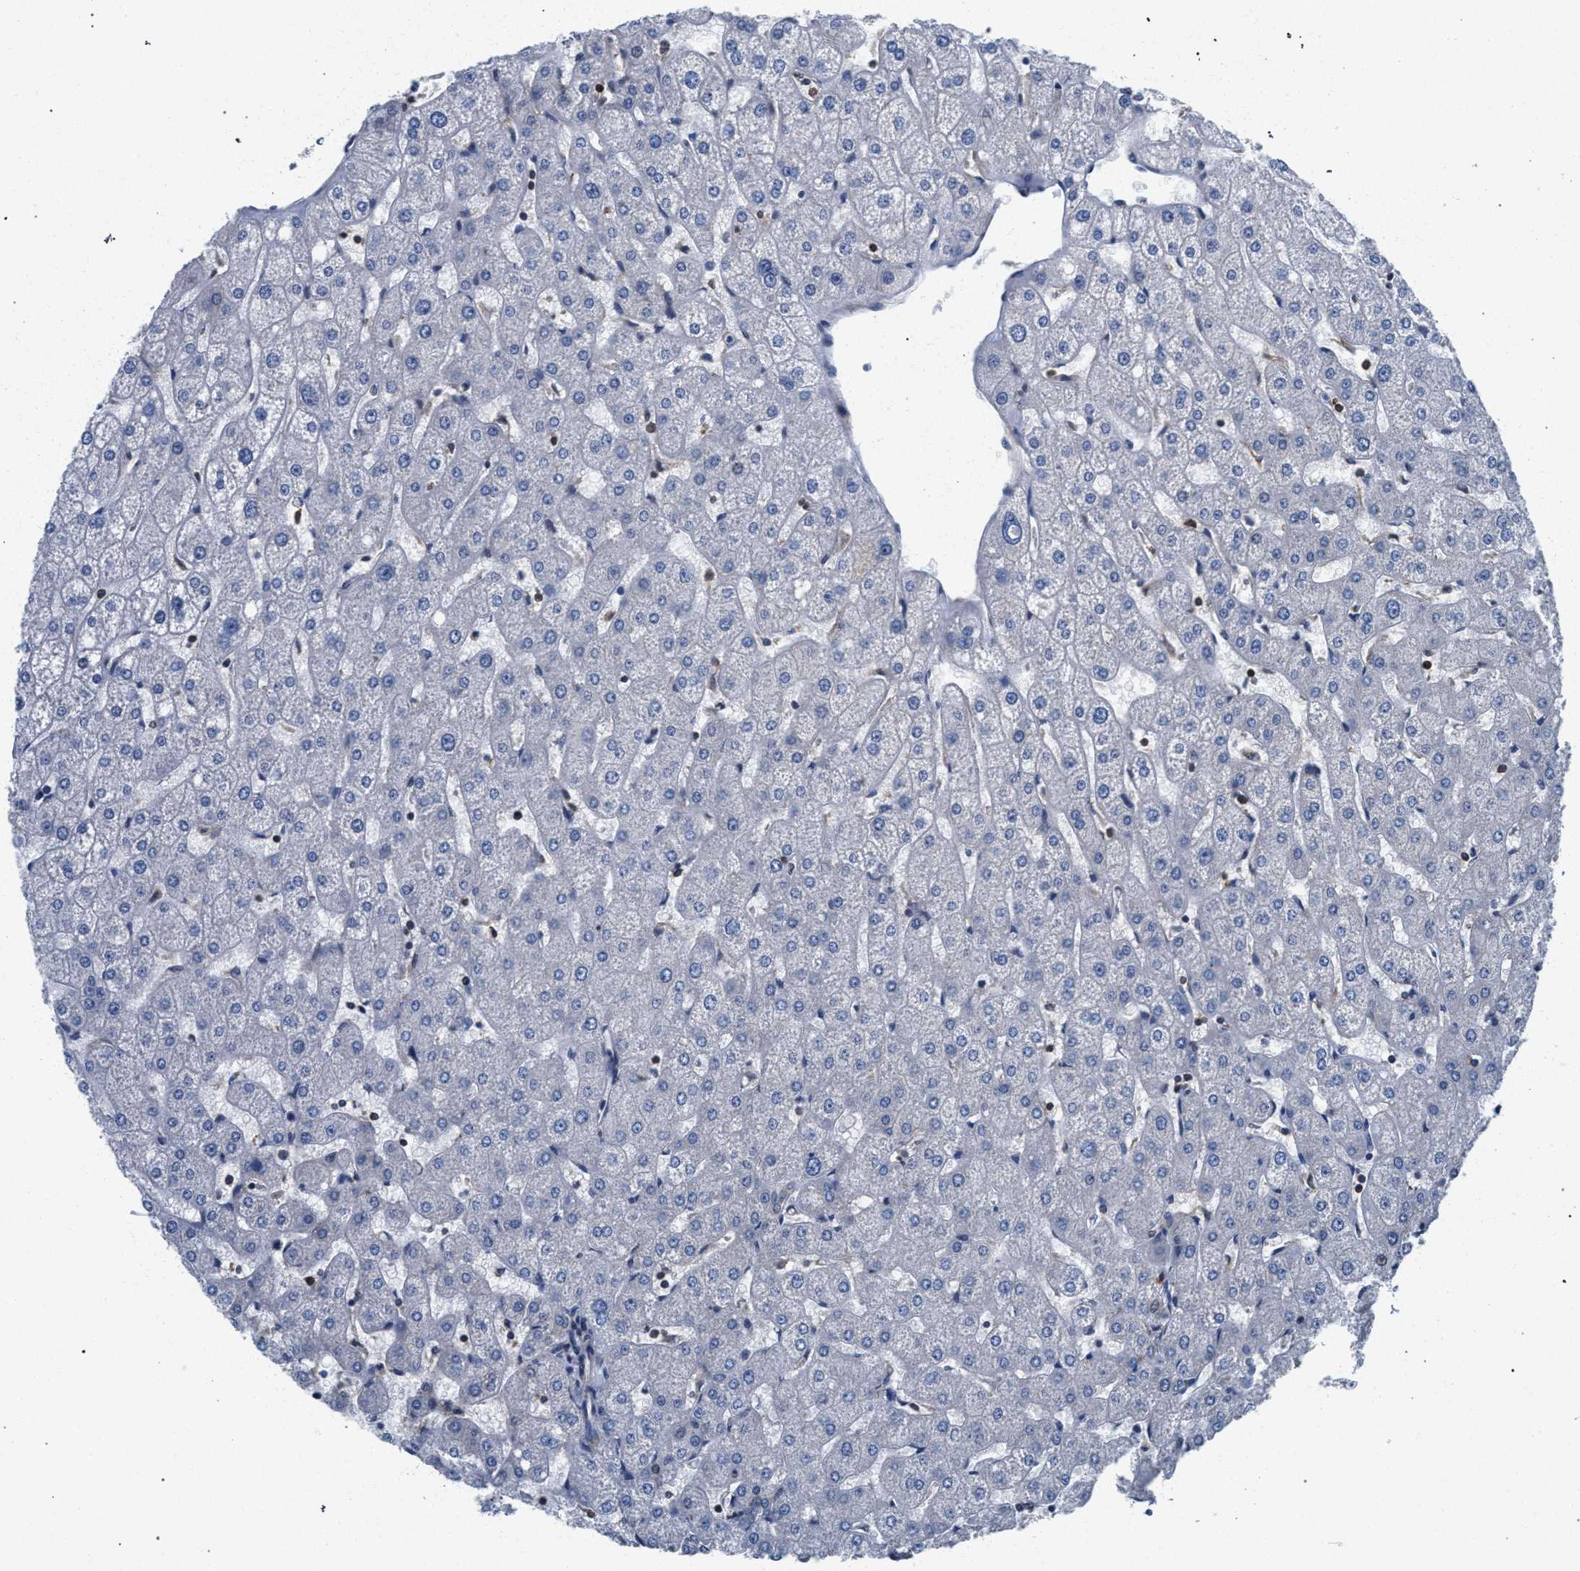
{"staining": {"intensity": "weak", "quantity": "<25%", "location": "cytoplasmic/membranous"}, "tissue": "liver", "cell_type": "Cholangiocytes", "image_type": "normal", "snomed": [{"axis": "morphology", "description": "Normal tissue, NOS"}, {"axis": "topography", "description": "Liver"}], "caption": "Immunohistochemistry (IHC) histopathology image of benign liver: liver stained with DAB displays no significant protein expression in cholangiocytes.", "gene": "LASP1", "patient": {"sex": "male", "age": 67}}